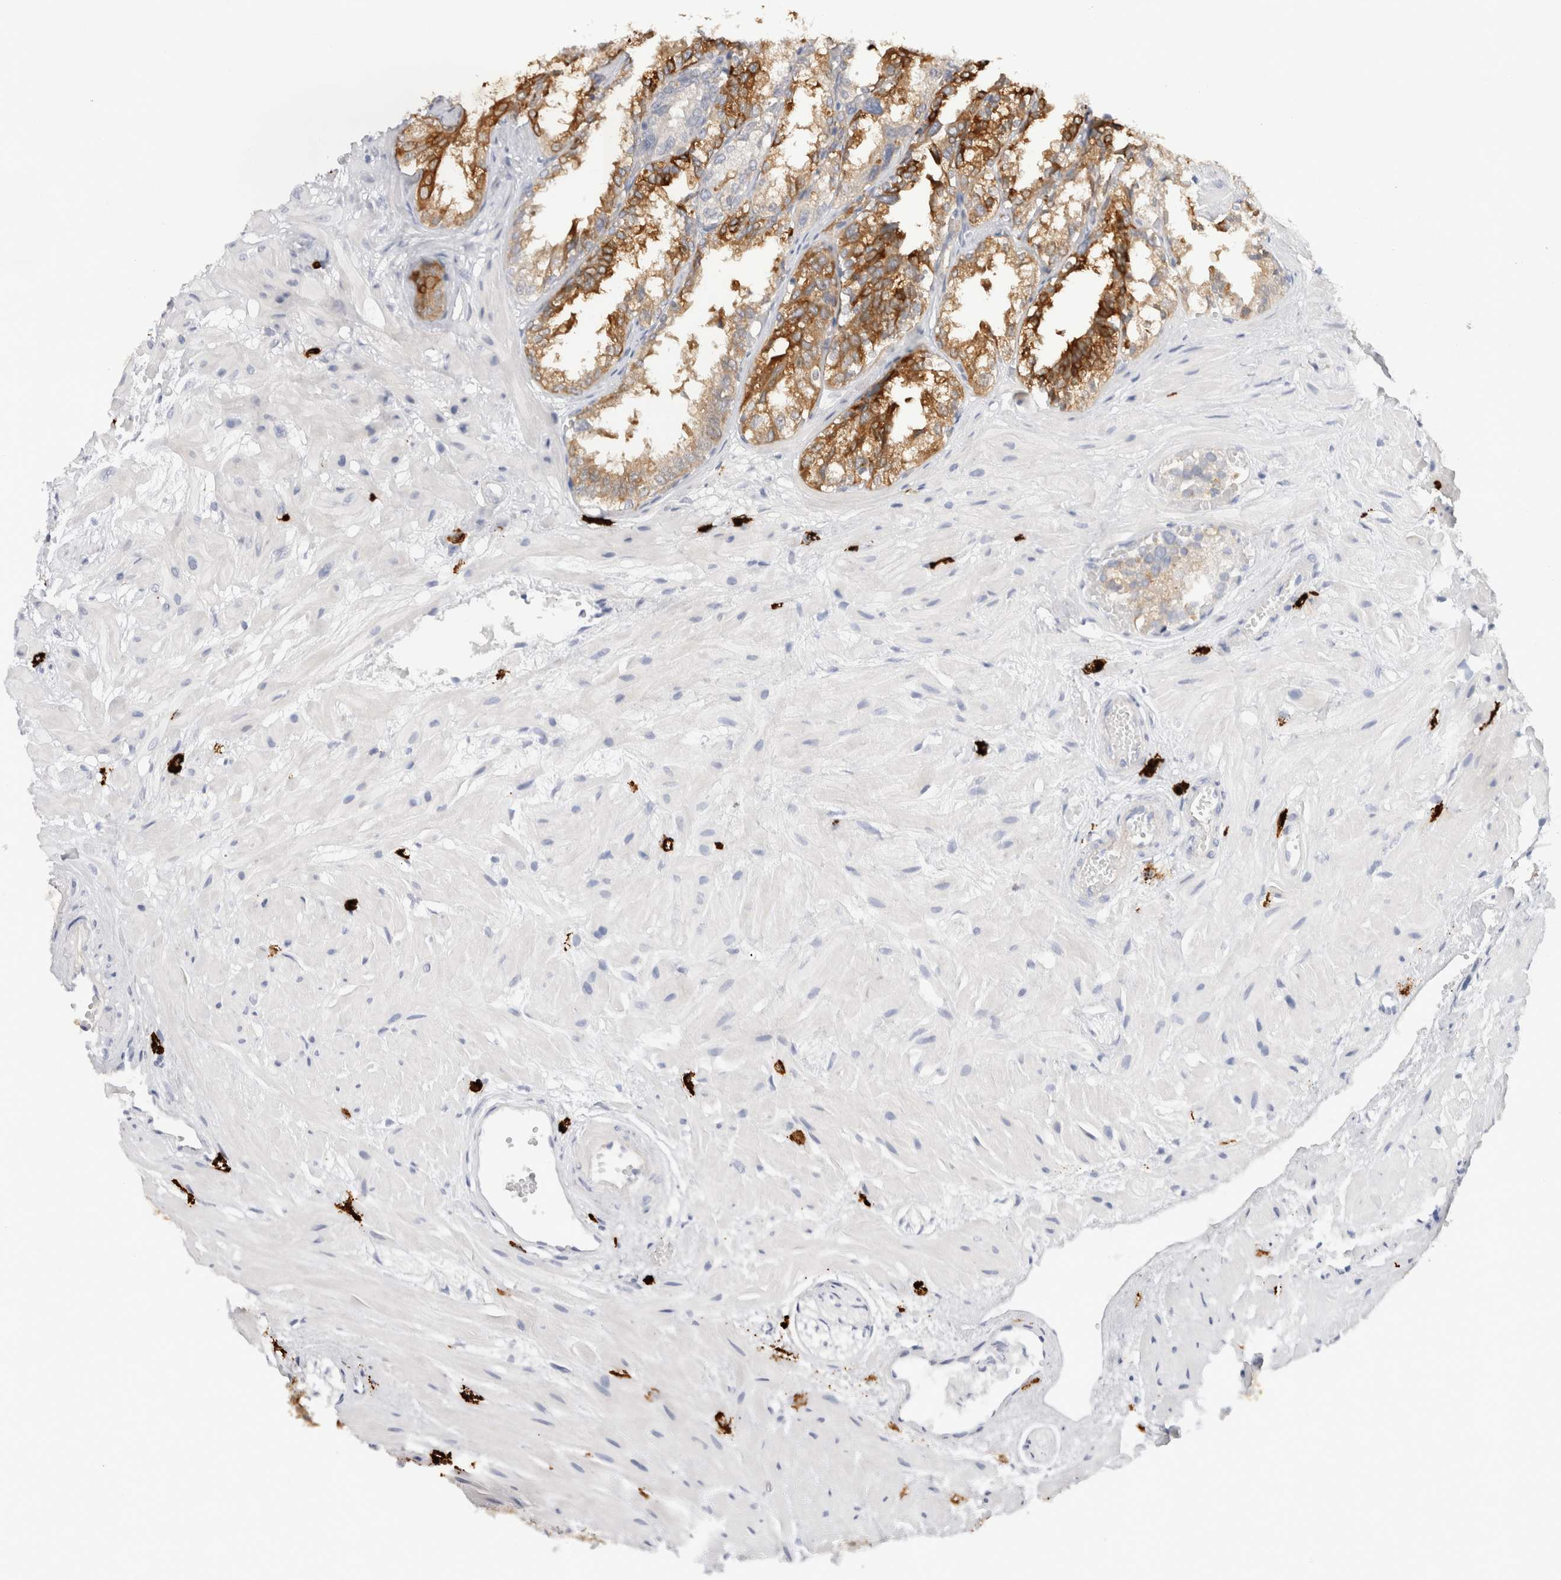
{"staining": {"intensity": "moderate", "quantity": "25%-75%", "location": "cytoplasmic/membranous"}, "tissue": "seminal vesicle", "cell_type": "Glandular cells", "image_type": "normal", "snomed": [{"axis": "morphology", "description": "Normal tissue, NOS"}, {"axis": "topography", "description": "Prostate"}, {"axis": "topography", "description": "Seminal veicle"}], "caption": "Glandular cells reveal medium levels of moderate cytoplasmic/membranous expression in about 25%-75% of cells in unremarkable human seminal vesicle.", "gene": "SPINK2", "patient": {"sex": "male", "age": 51}}